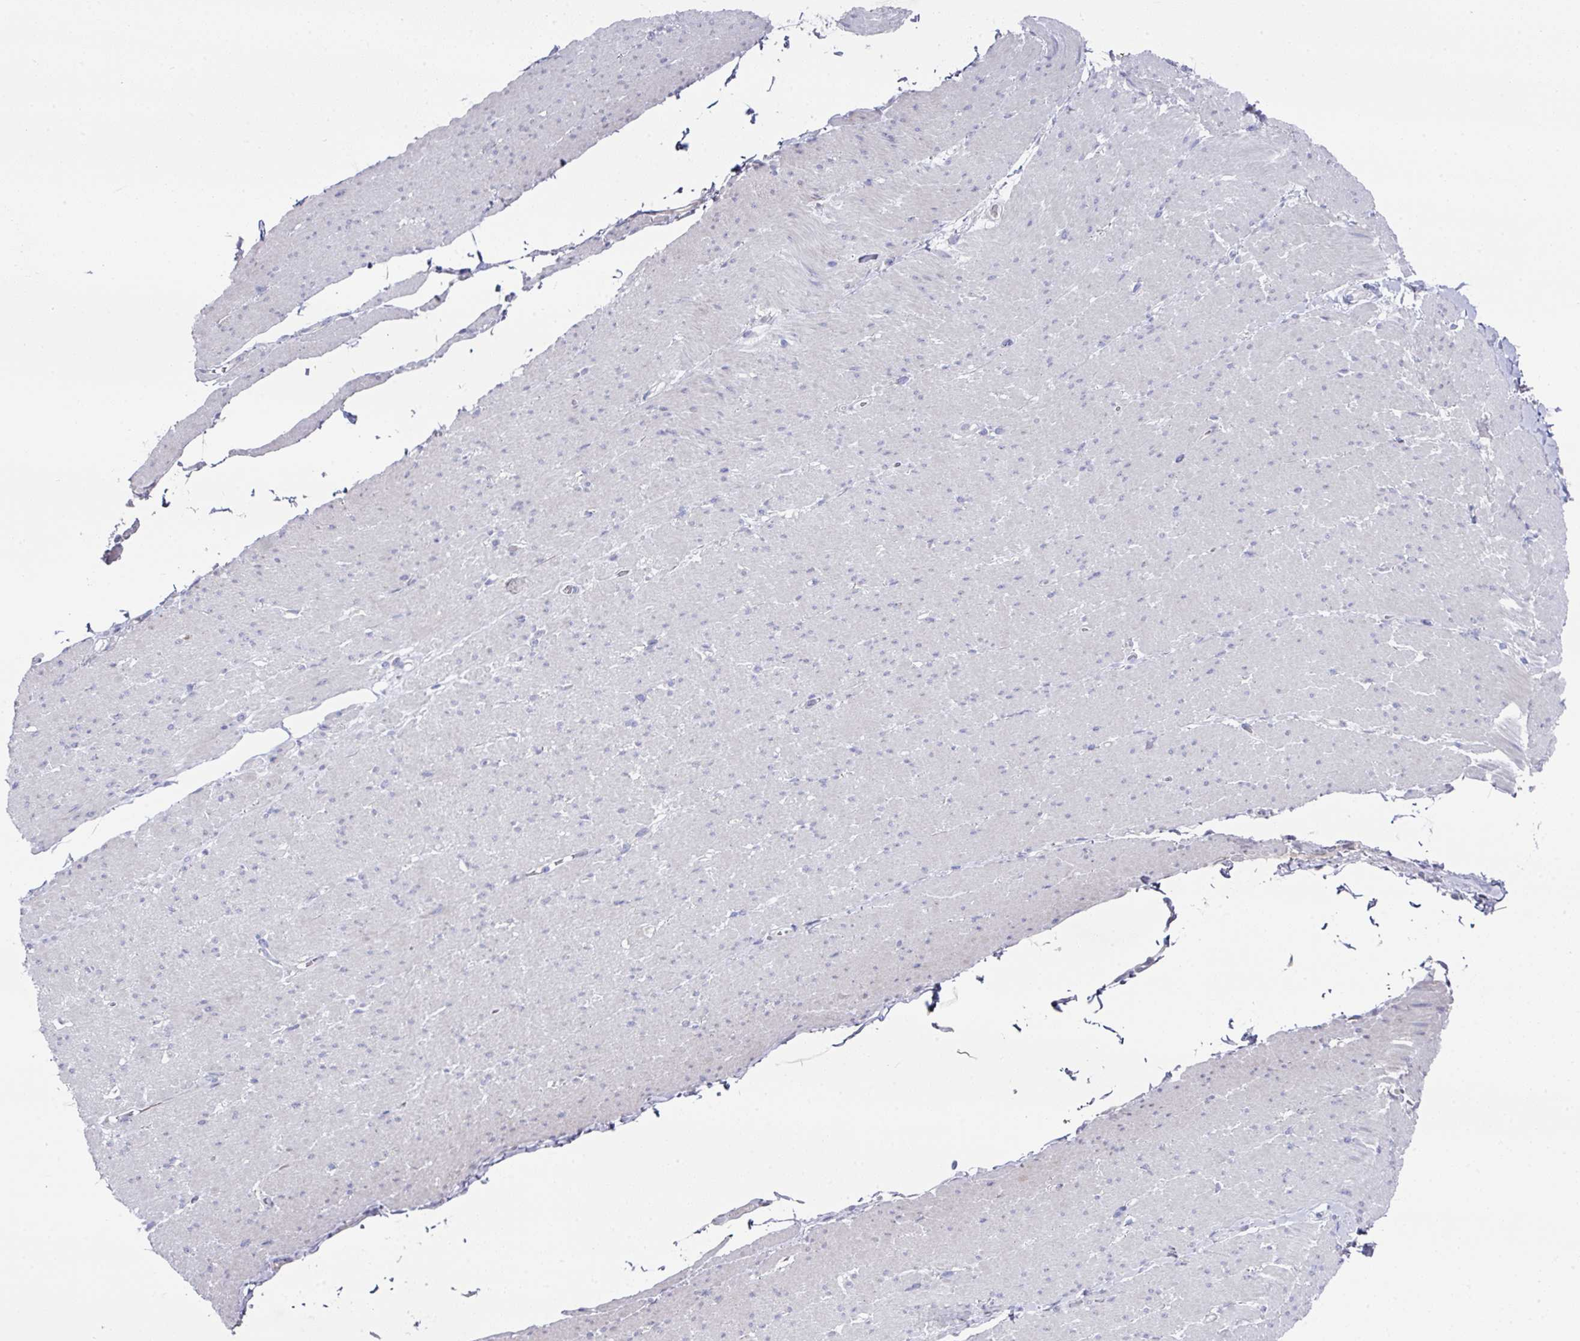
{"staining": {"intensity": "moderate", "quantity": "25%-75%", "location": "cytoplasmic/membranous"}, "tissue": "smooth muscle", "cell_type": "Smooth muscle cells", "image_type": "normal", "snomed": [{"axis": "morphology", "description": "Normal tissue, NOS"}, {"axis": "topography", "description": "Smooth muscle"}, {"axis": "topography", "description": "Rectum"}], "caption": "About 25%-75% of smooth muscle cells in unremarkable human smooth muscle show moderate cytoplasmic/membranous protein expression as visualized by brown immunohistochemical staining.", "gene": "CLDN1", "patient": {"sex": "male", "age": 53}}